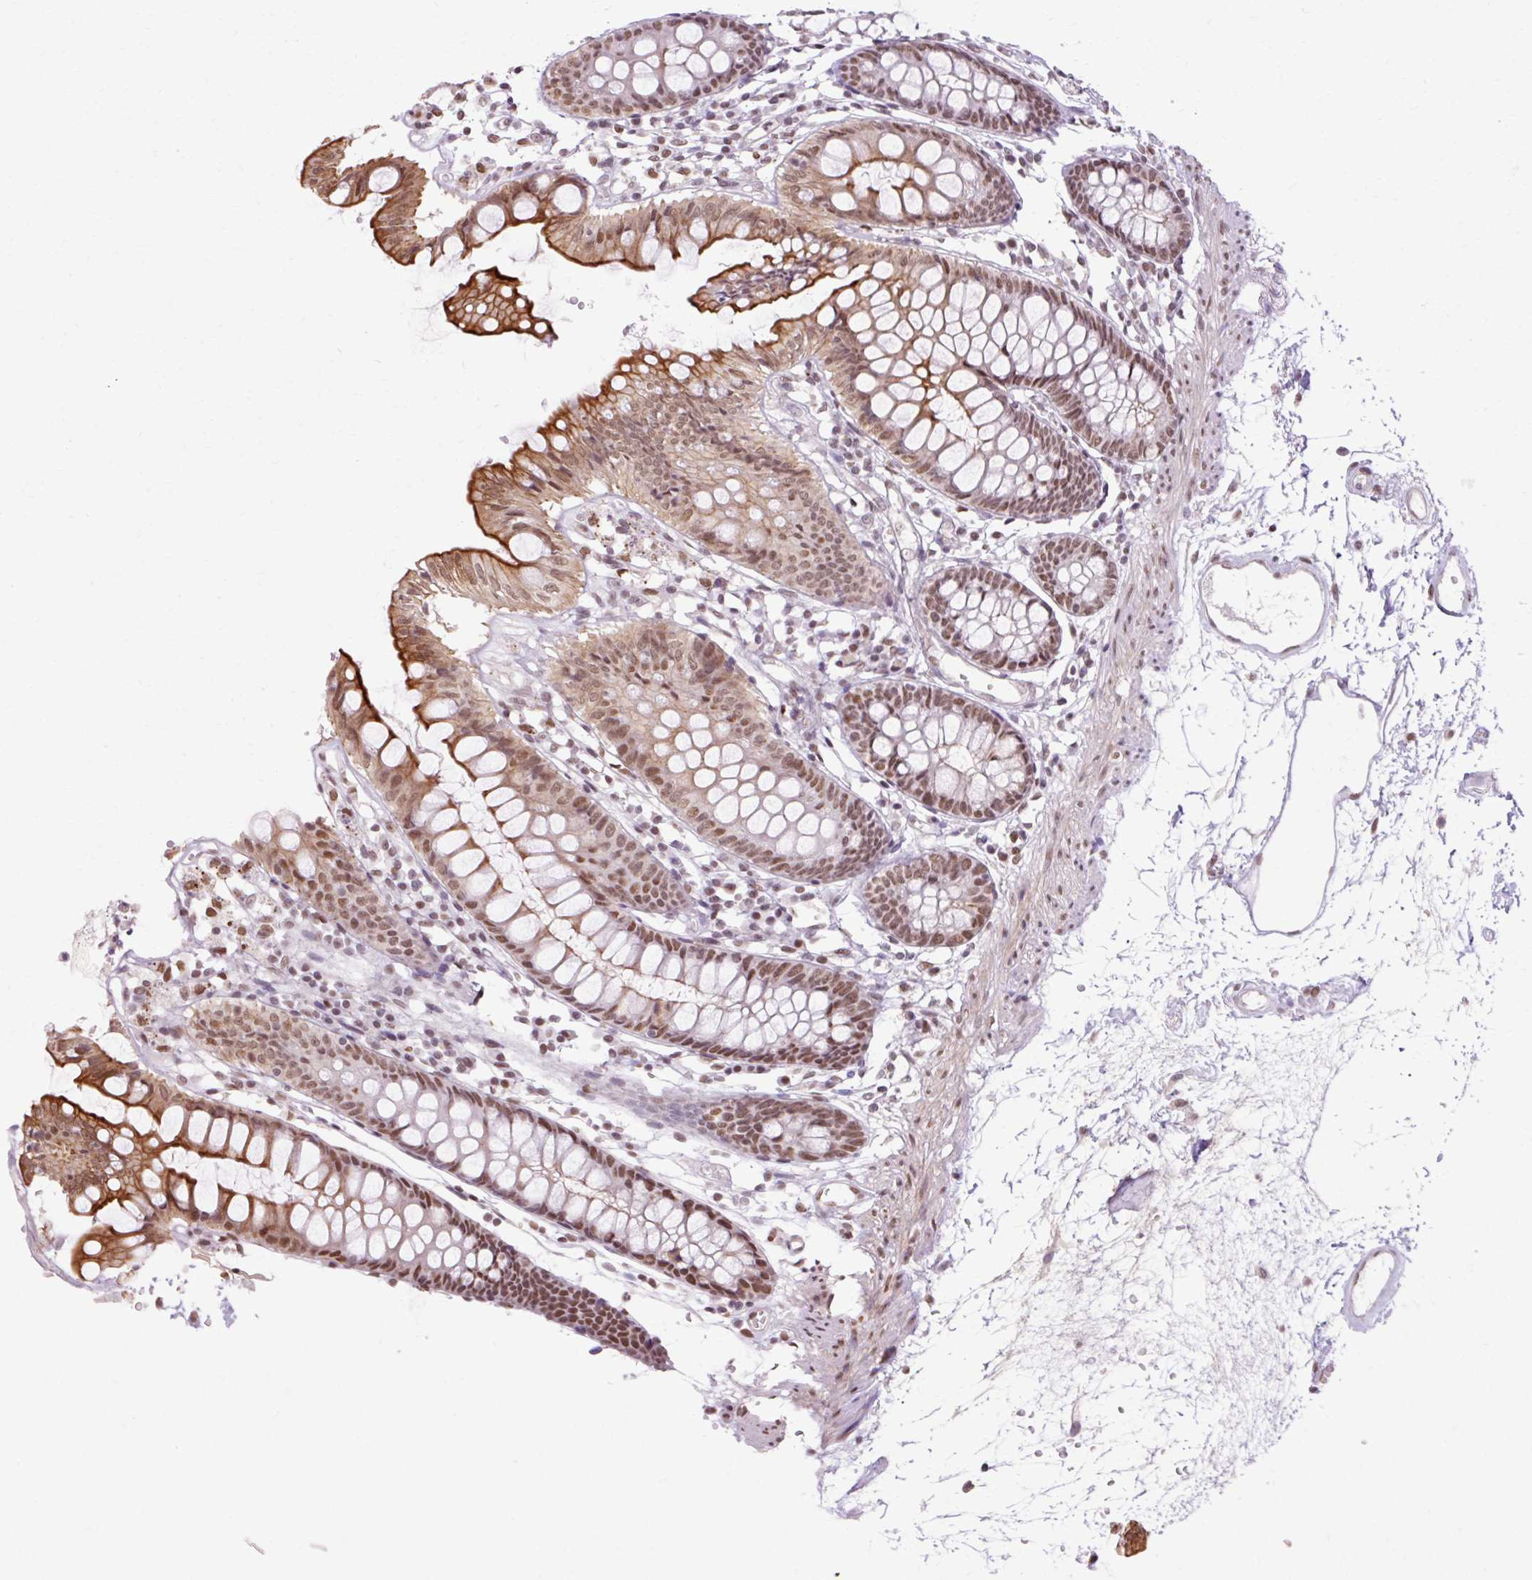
{"staining": {"intensity": "moderate", "quantity": ">75%", "location": "nuclear"}, "tissue": "colon", "cell_type": "Endothelial cells", "image_type": "normal", "snomed": [{"axis": "morphology", "description": "Normal tissue, NOS"}, {"axis": "topography", "description": "Colon"}], "caption": "Protein staining by immunohistochemistry (IHC) demonstrates moderate nuclear staining in approximately >75% of endothelial cells in unremarkable colon. The protein is stained brown, and the nuclei are stained in blue (DAB IHC with brightfield microscopy, high magnification).", "gene": "ENSG00000261832", "patient": {"sex": "female", "age": 84}}